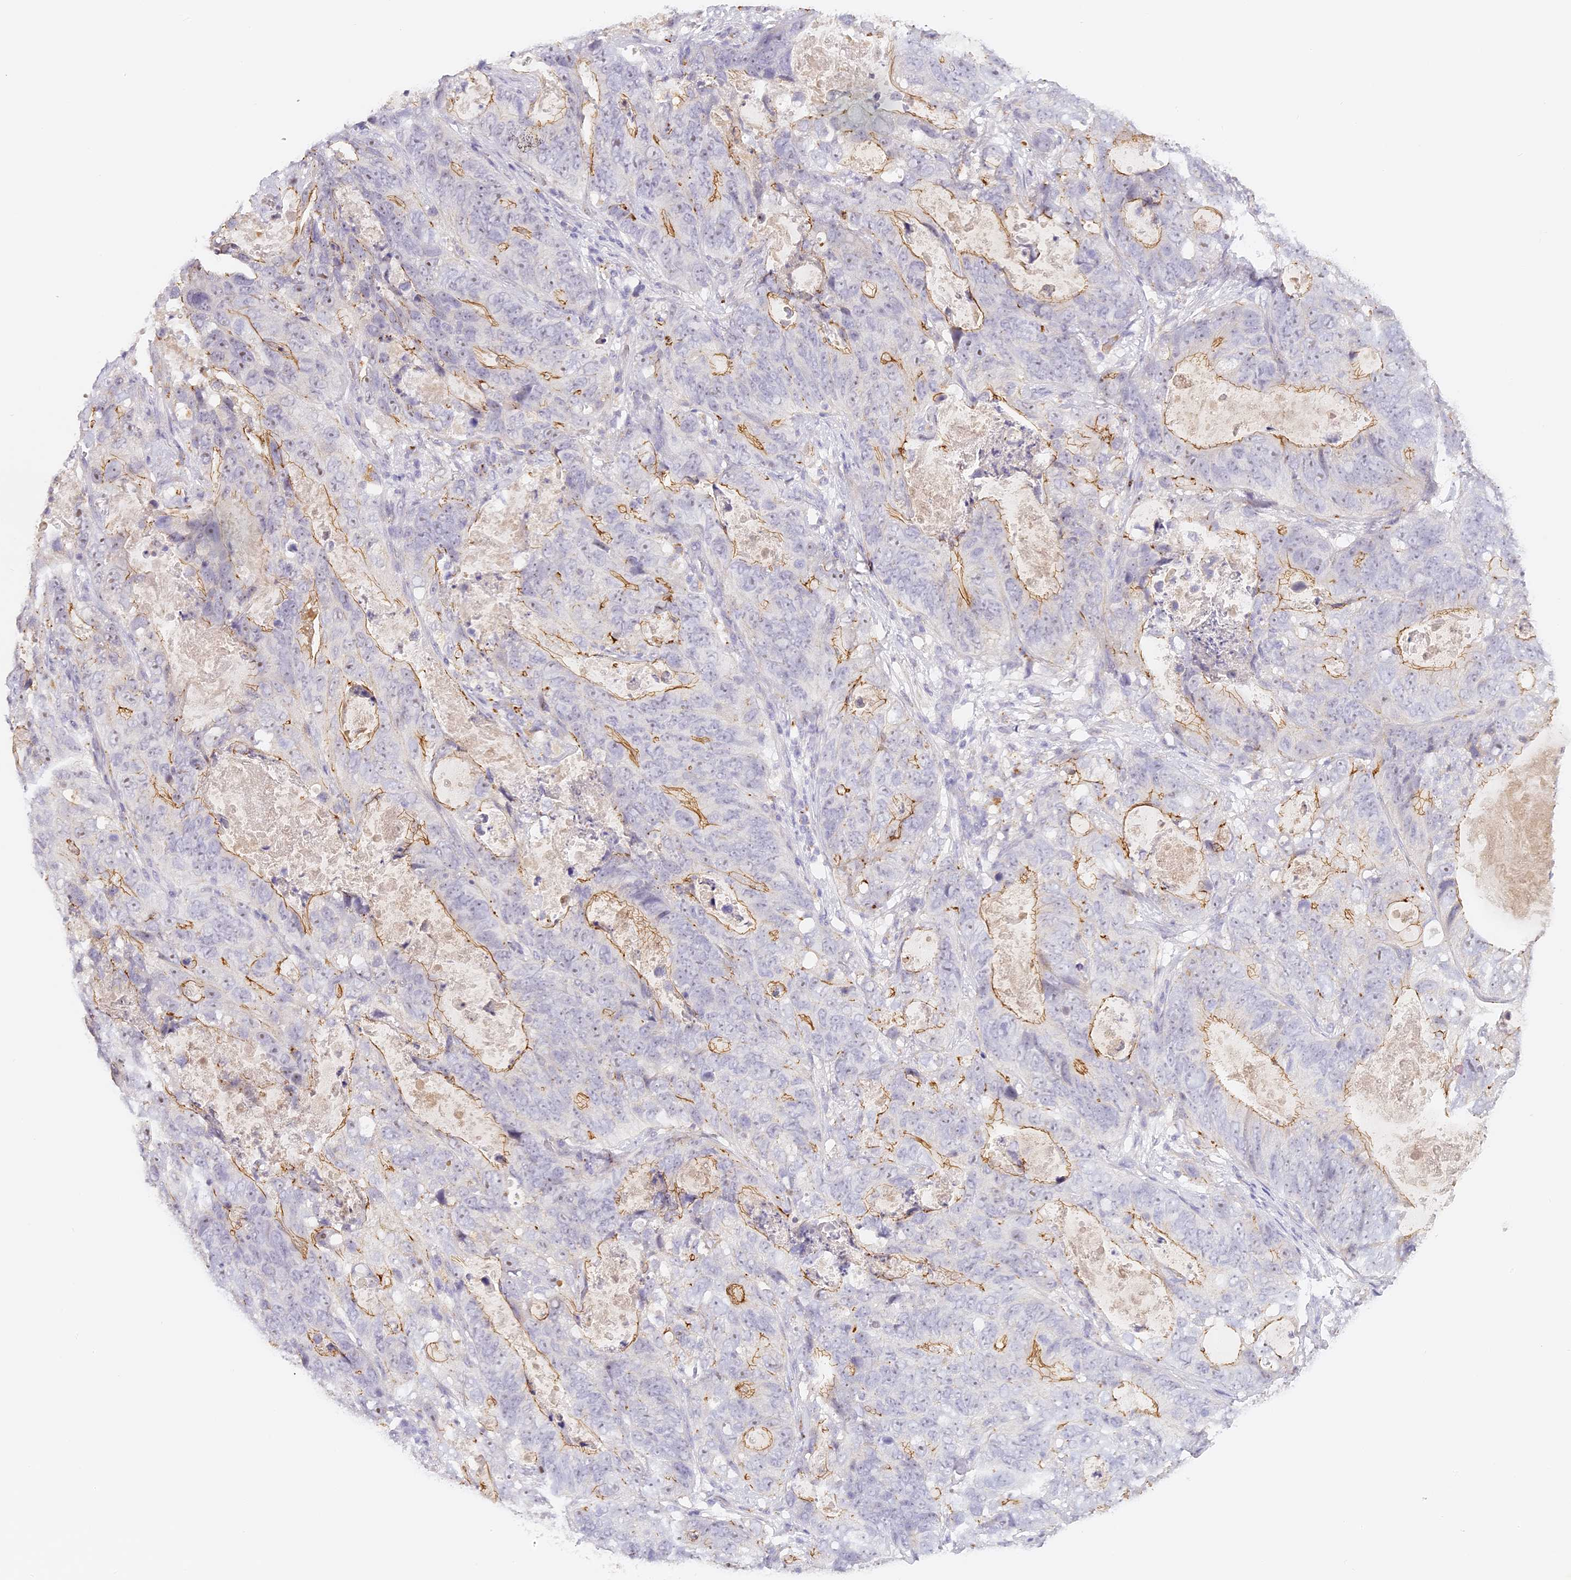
{"staining": {"intensity": "moderate", "quantity": "<25%", "location": "cytoplasmic/membranous"}, "tissue": "stomach cancer", "cell_type": "Tumor cells", "image_type": "cancer", "snomed": [{"axis": "morphology", "description": "Normal tissue, NOS"}, {"axis": "morphology", "description": "Adenocarcinoma, NOS"}, {"axis": "topography", "description": "Stomach"}], "caption": "A micrograph of human stomach cancer stained for a protein exhibits moderate cytoplasmic/membranous brown staining in tumor cells.", "gene": "ELL3", "patient": {"sex": "female", "age": 89}}